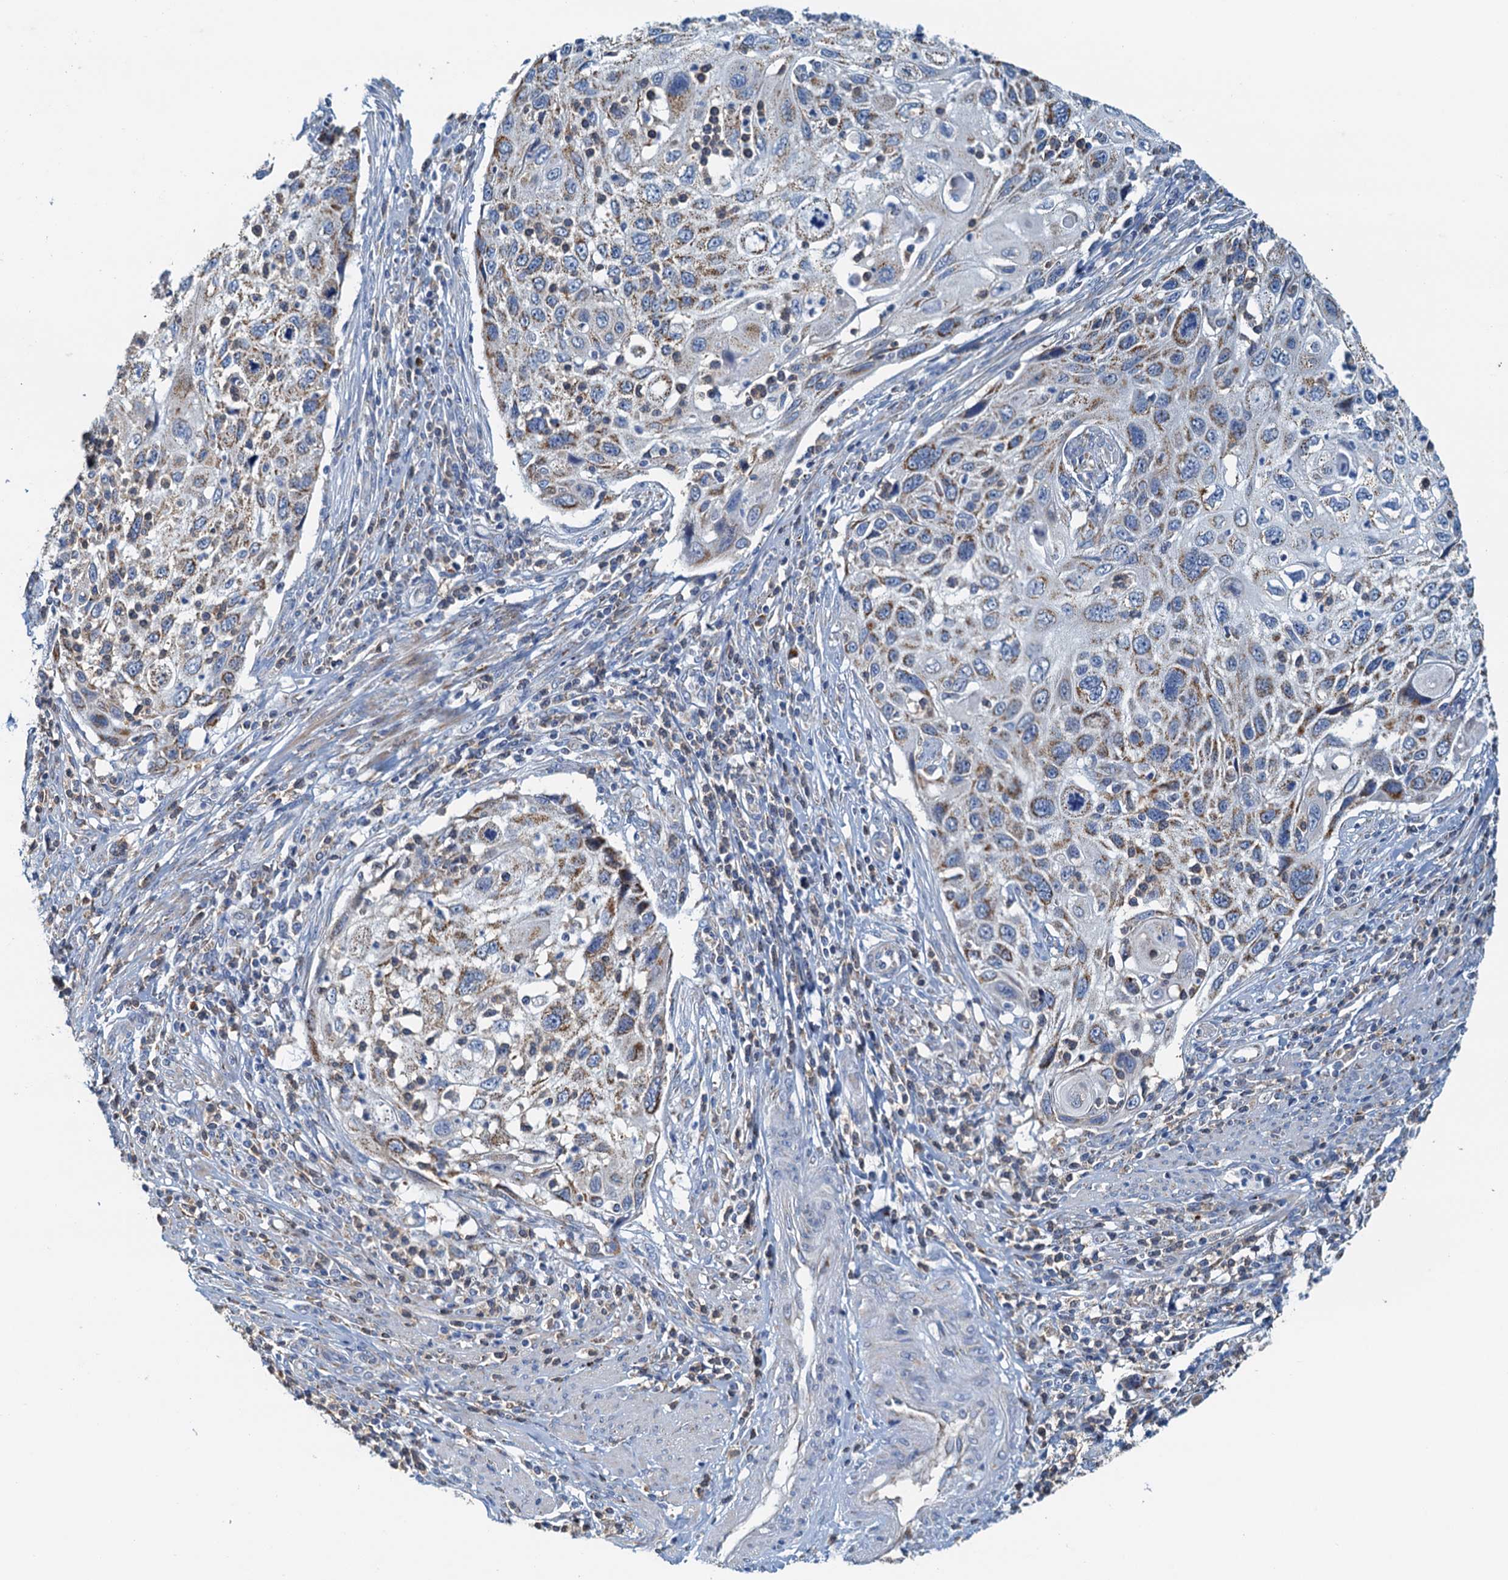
{"staining": {"intensity": "moderate", "quantity": "25%-75%", "location": "cytoplasmic/membranous"}, "tissue": "cervical cancer", "cell_type": "Tumor cells", "image_type": "cancer", "snomed": [{"axis": "morphology", "description": "Squamous cell carcinoma, NOS"}, {"axis": "topography", "description": "Cervix"}], "caption": "Protein expression analysis of cervical cancer shows moderate cytoplasmic/membranous expression in about 25%-75% of tumor cells. (DAB (3,3'-diaminobenzidine) IHC, brown staining for protein, blue staining for nuclei).", "gene": "POC1A", "patient": {"sex": "female", "age": 70}}